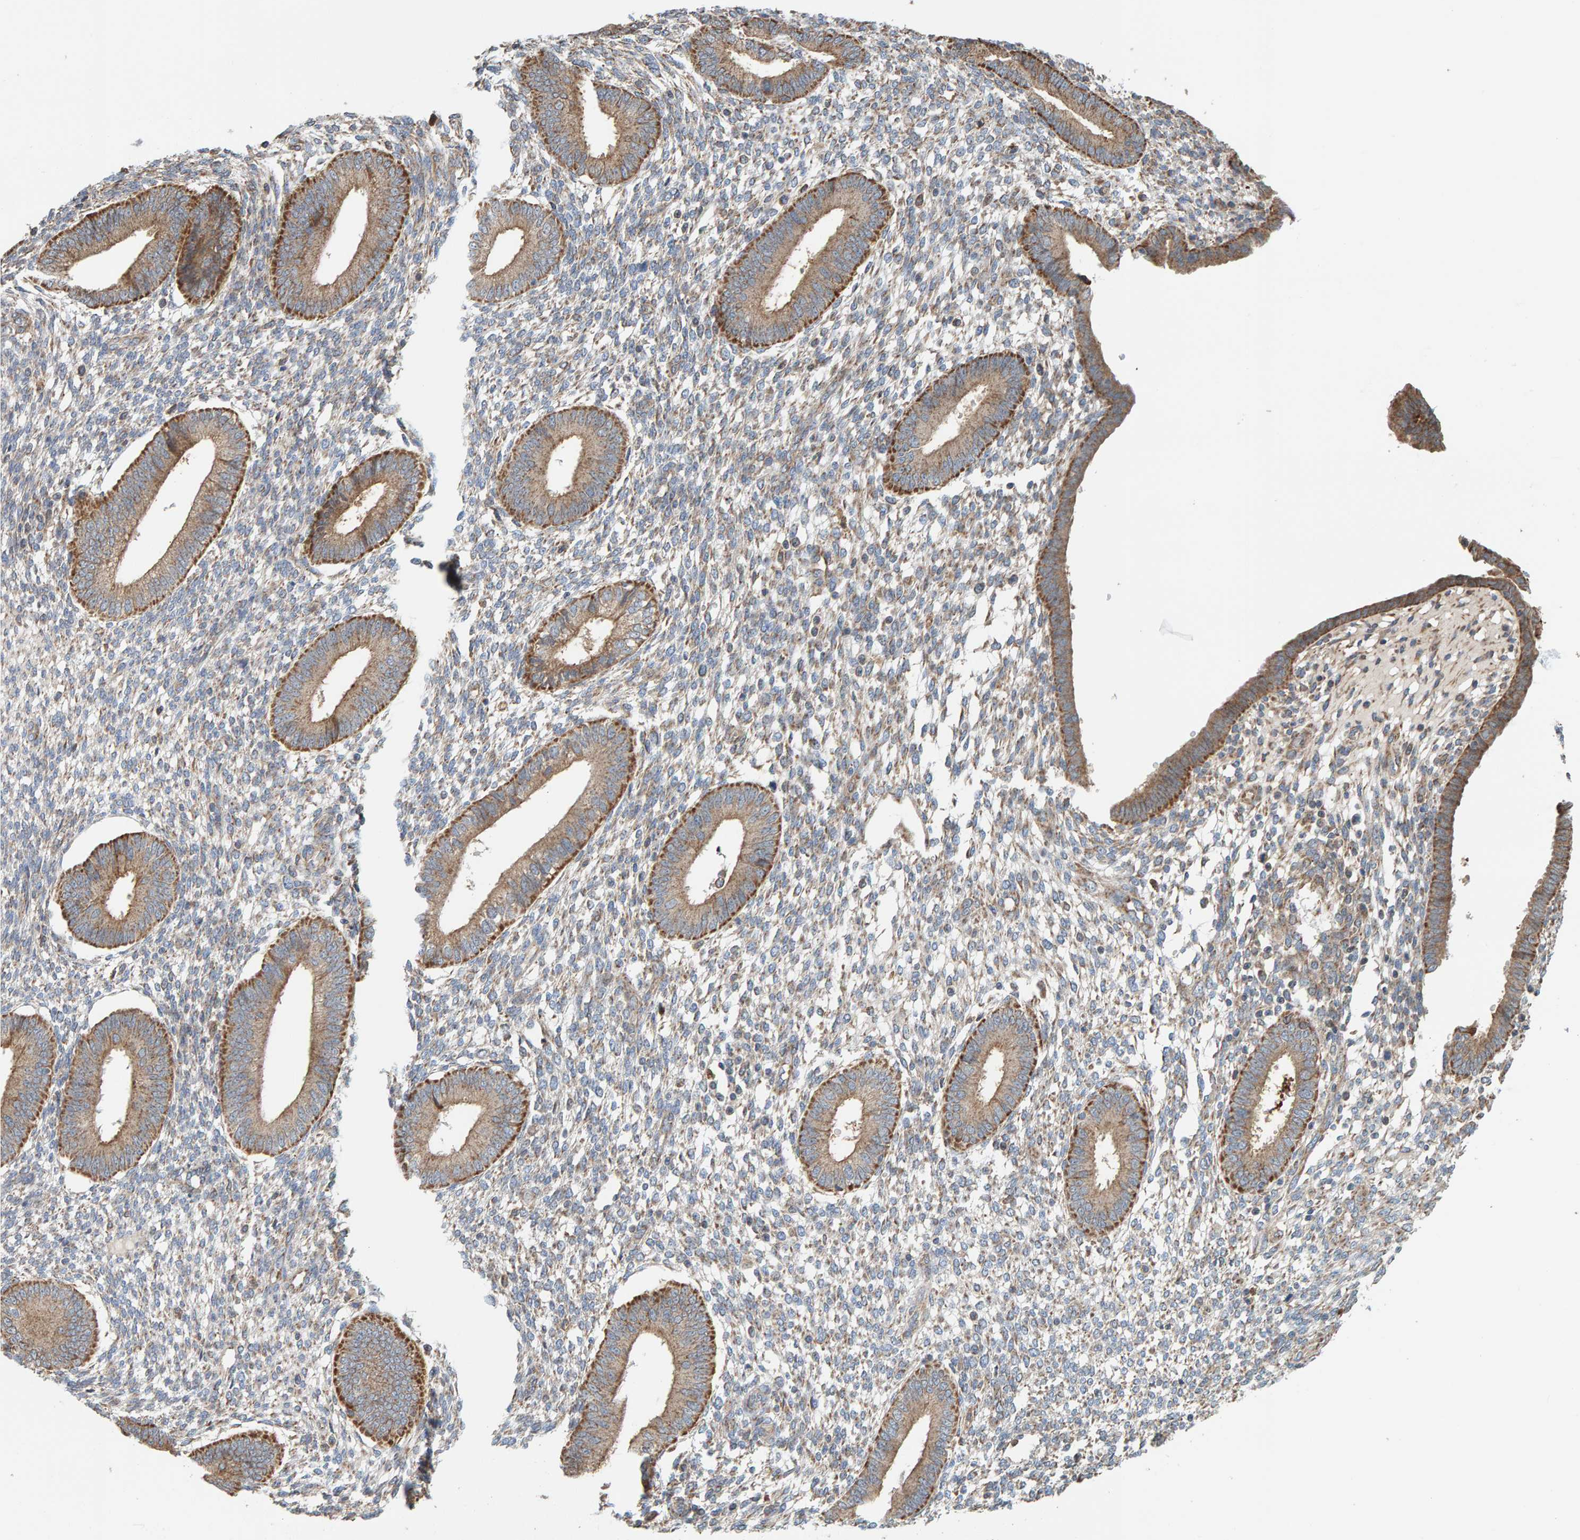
{"staining": {"intensity": "weak", "quantity": "25%-75%", "location": "cytoplasmic/membranous"}, "tissue": "endometrium", "cell_type": "Cells in endometrial stroma", "image_type": "normal", "snomed": [{"axis": "morphology", "description": "Normal tissue, NOS"}, {"axis": "topography", "description": "Endometrium"}], "caption": "Immunohistochemical staining of benign human endometrium shows weak cytoplasmic/membranous protein expression in approximately 25%-75% of cells in endometrial stroma. (DAB = brown stain, brightfield microscopy at high magnification).", "gene": "MRPL45", "patient": {"sex": "female", "age": 46}}